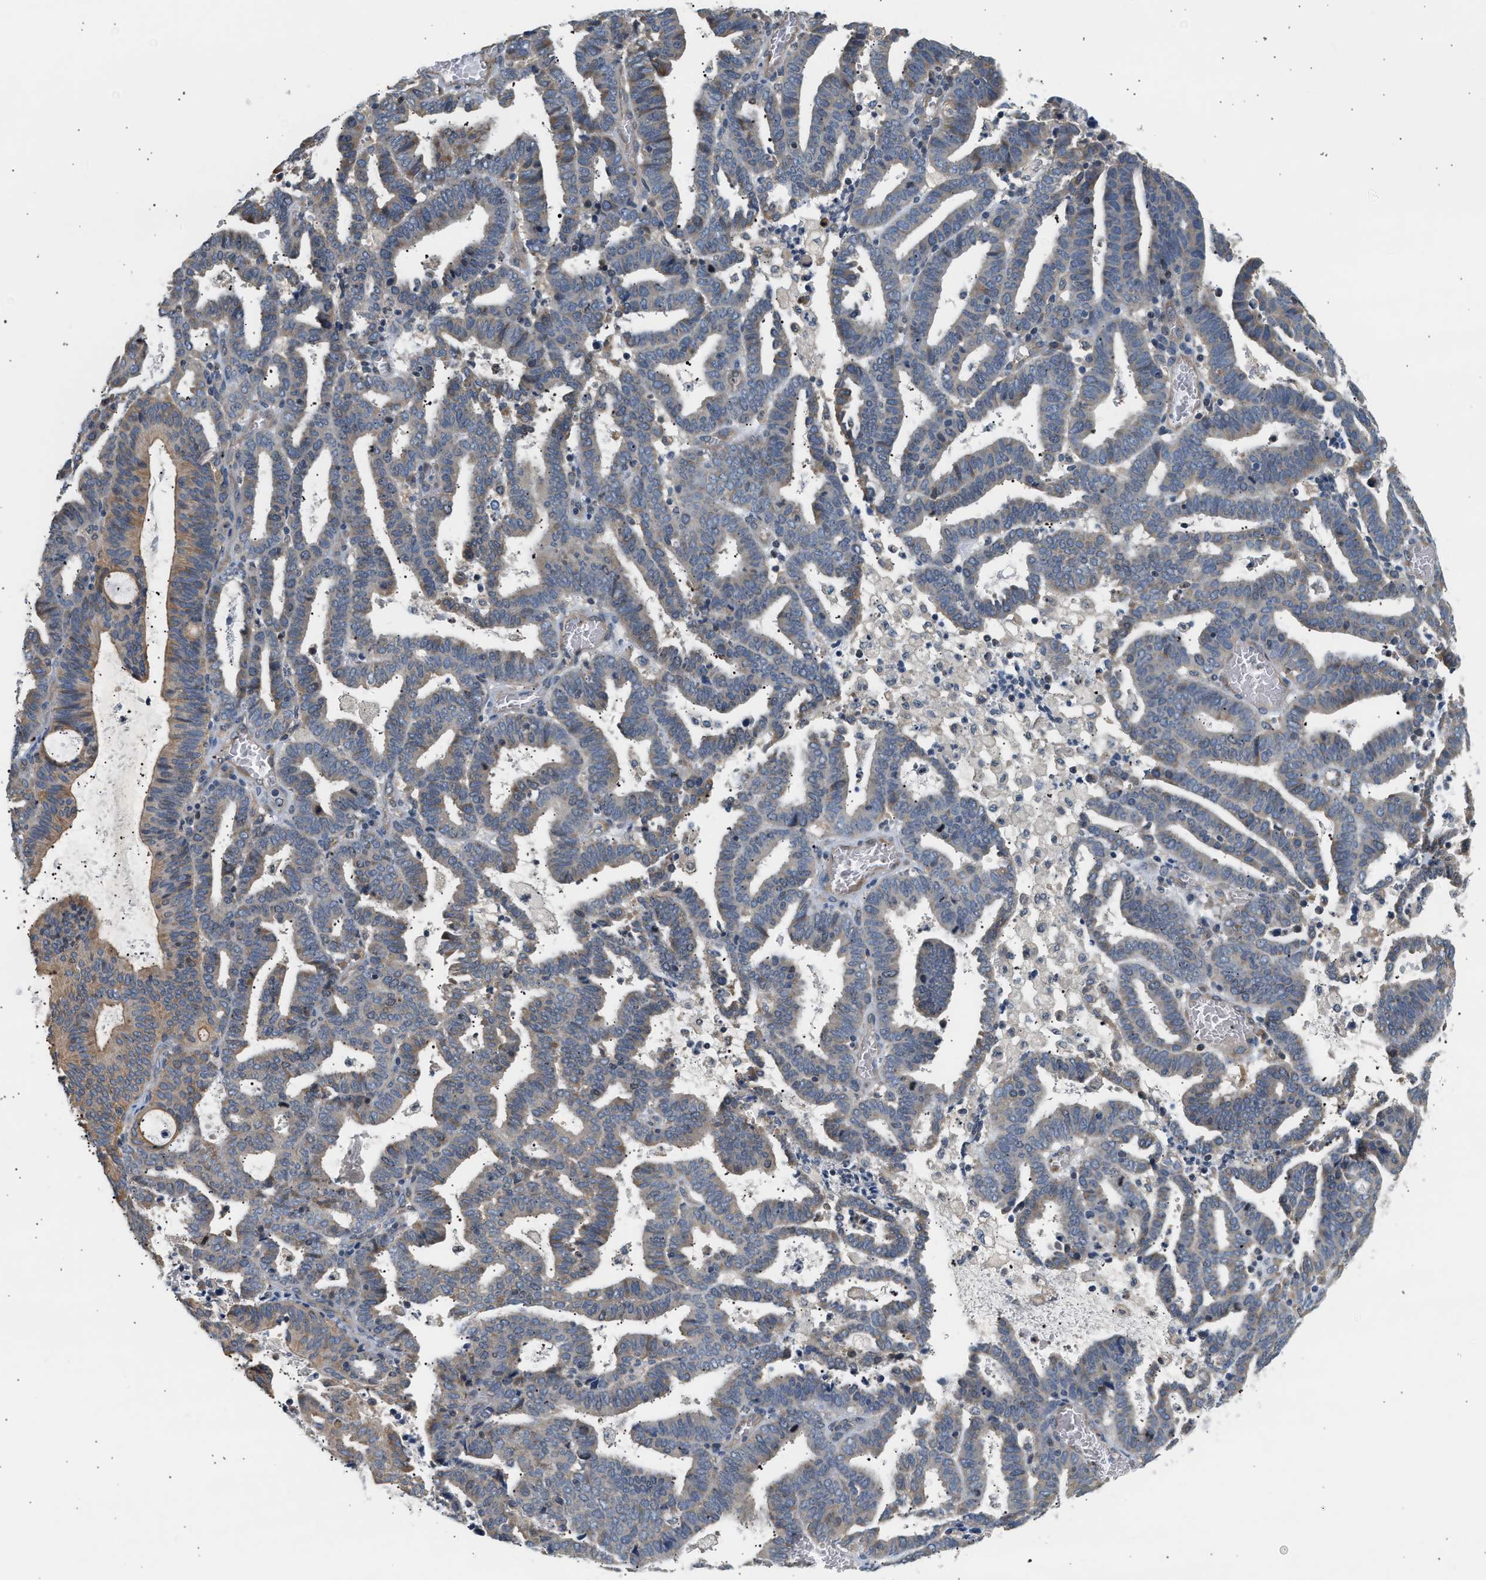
{"staining": {"intensity": "weak", "quantity": "<25%", "location": "cytoplasmic/membranous"}, "tissue": "endometrial cancer", "cell_type": "Tumor cells", "image_type": "cancer", "snomed": [{"axis": "morphology", "description": "Adenocarcinoma, NOS"}, {"axis": "topography", "description": "Uterus"}], "caption": "An immunohistochemistry photomicrograph of endometrial adenocarcinoma is shown. There is no staining in tumor cells of endometrial adenocarcinoma. (Stains: DAB immunohistochemistry with hematoxylin counter stain, Microscopy: brightfield microscopy at high magnification).", "gene": "WDR31", "patient": {"sex": "female", "age": 83}}